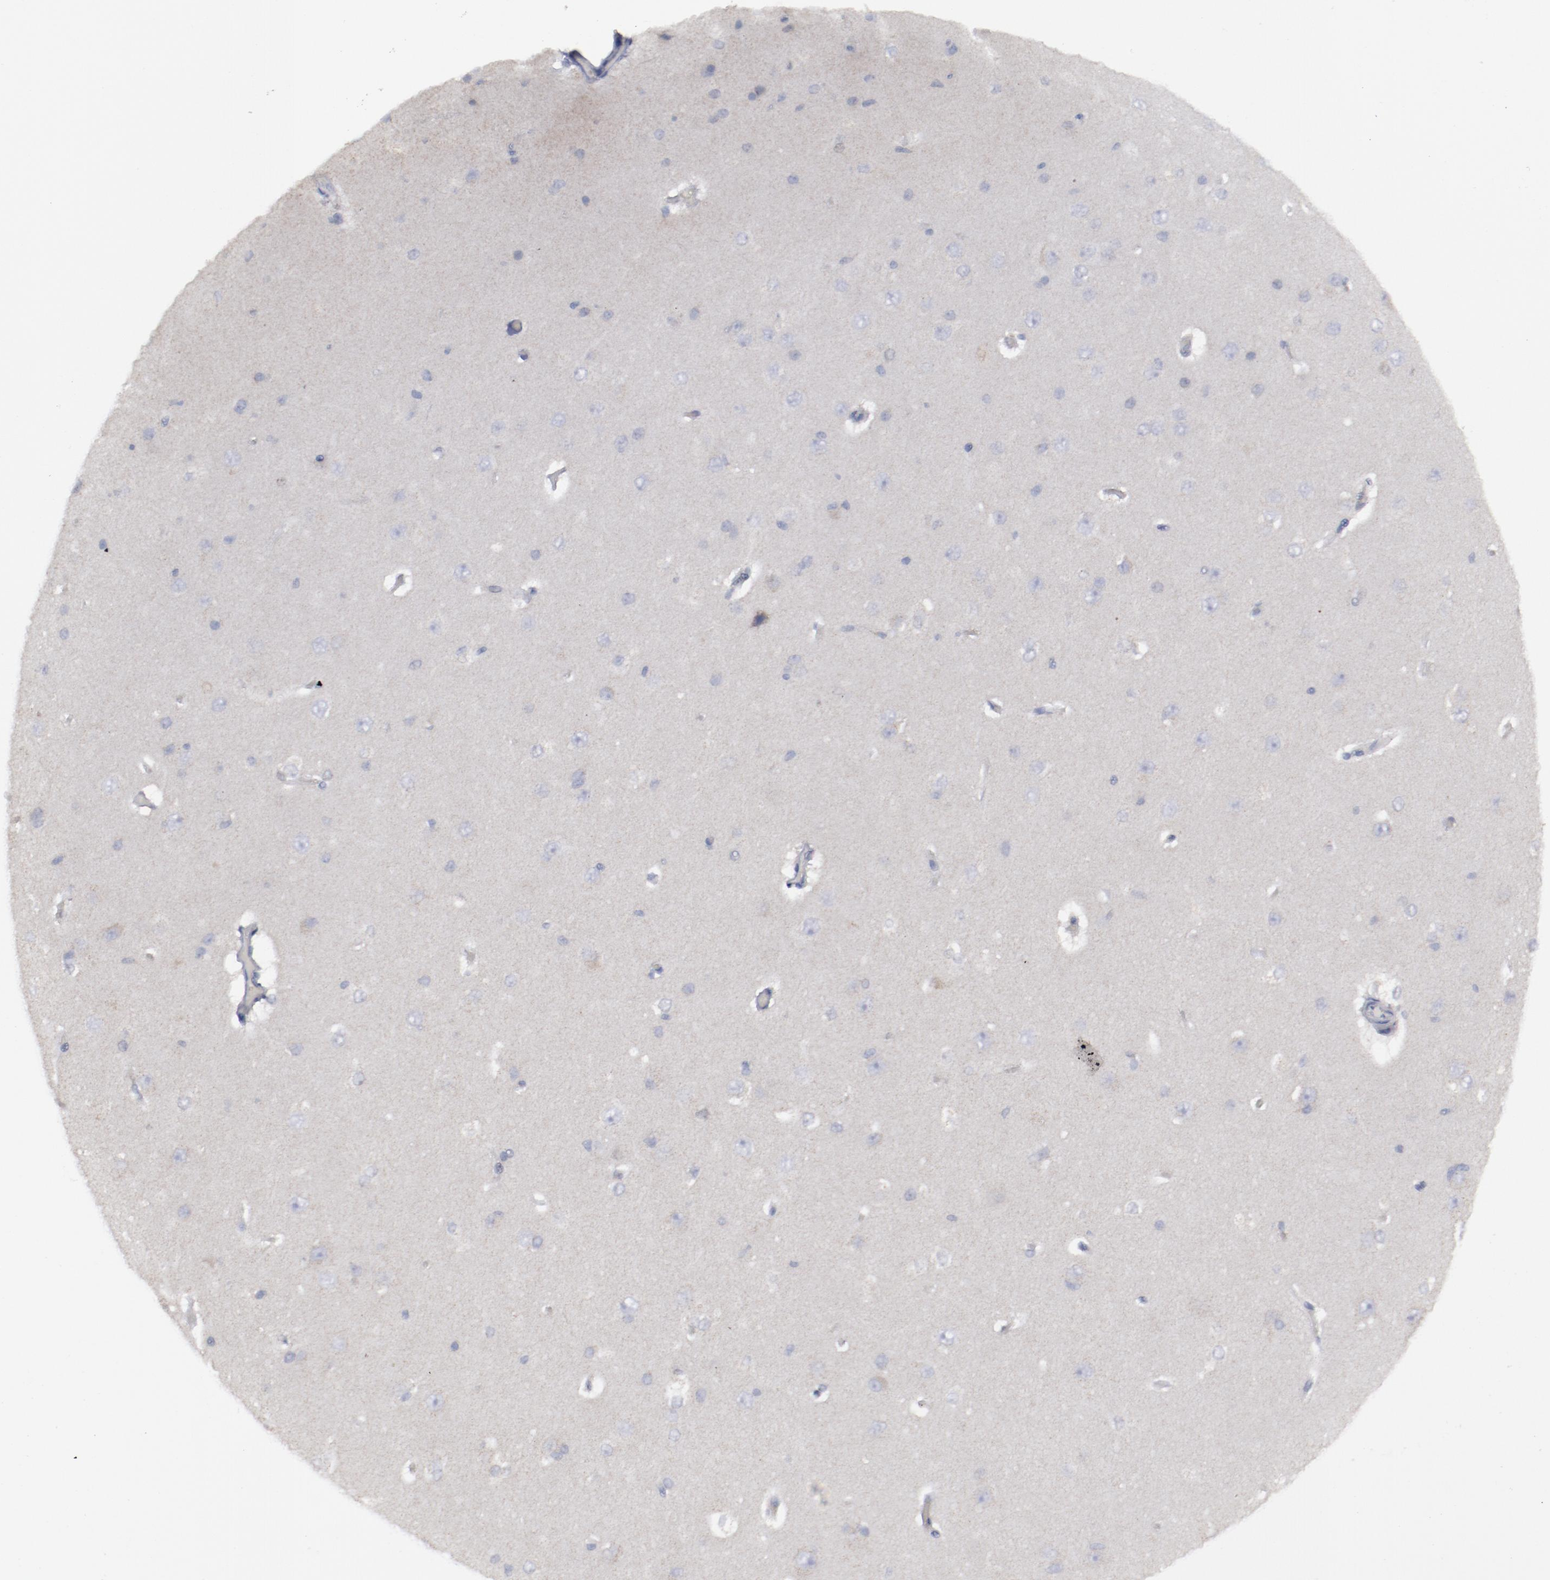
{"staining": {"intensity": "negative", "quantity": "none", "location": "none"}, "tissue": "cerebral cortex", "cell_type": "Endothelial cells", "image_type": "normal", "snomed": [{"axis": "morphology", "description": "Normal tissue, NOS"}, {"axis": "topography", "description": "Cerebral cortex"}], "caption": "An image of human cerebral cortex is negative for staining in endothelial cells. (DAB IHC, high magnification).", "gene": "MYOM2", "patient": {"sex": "female", "age": 45}}